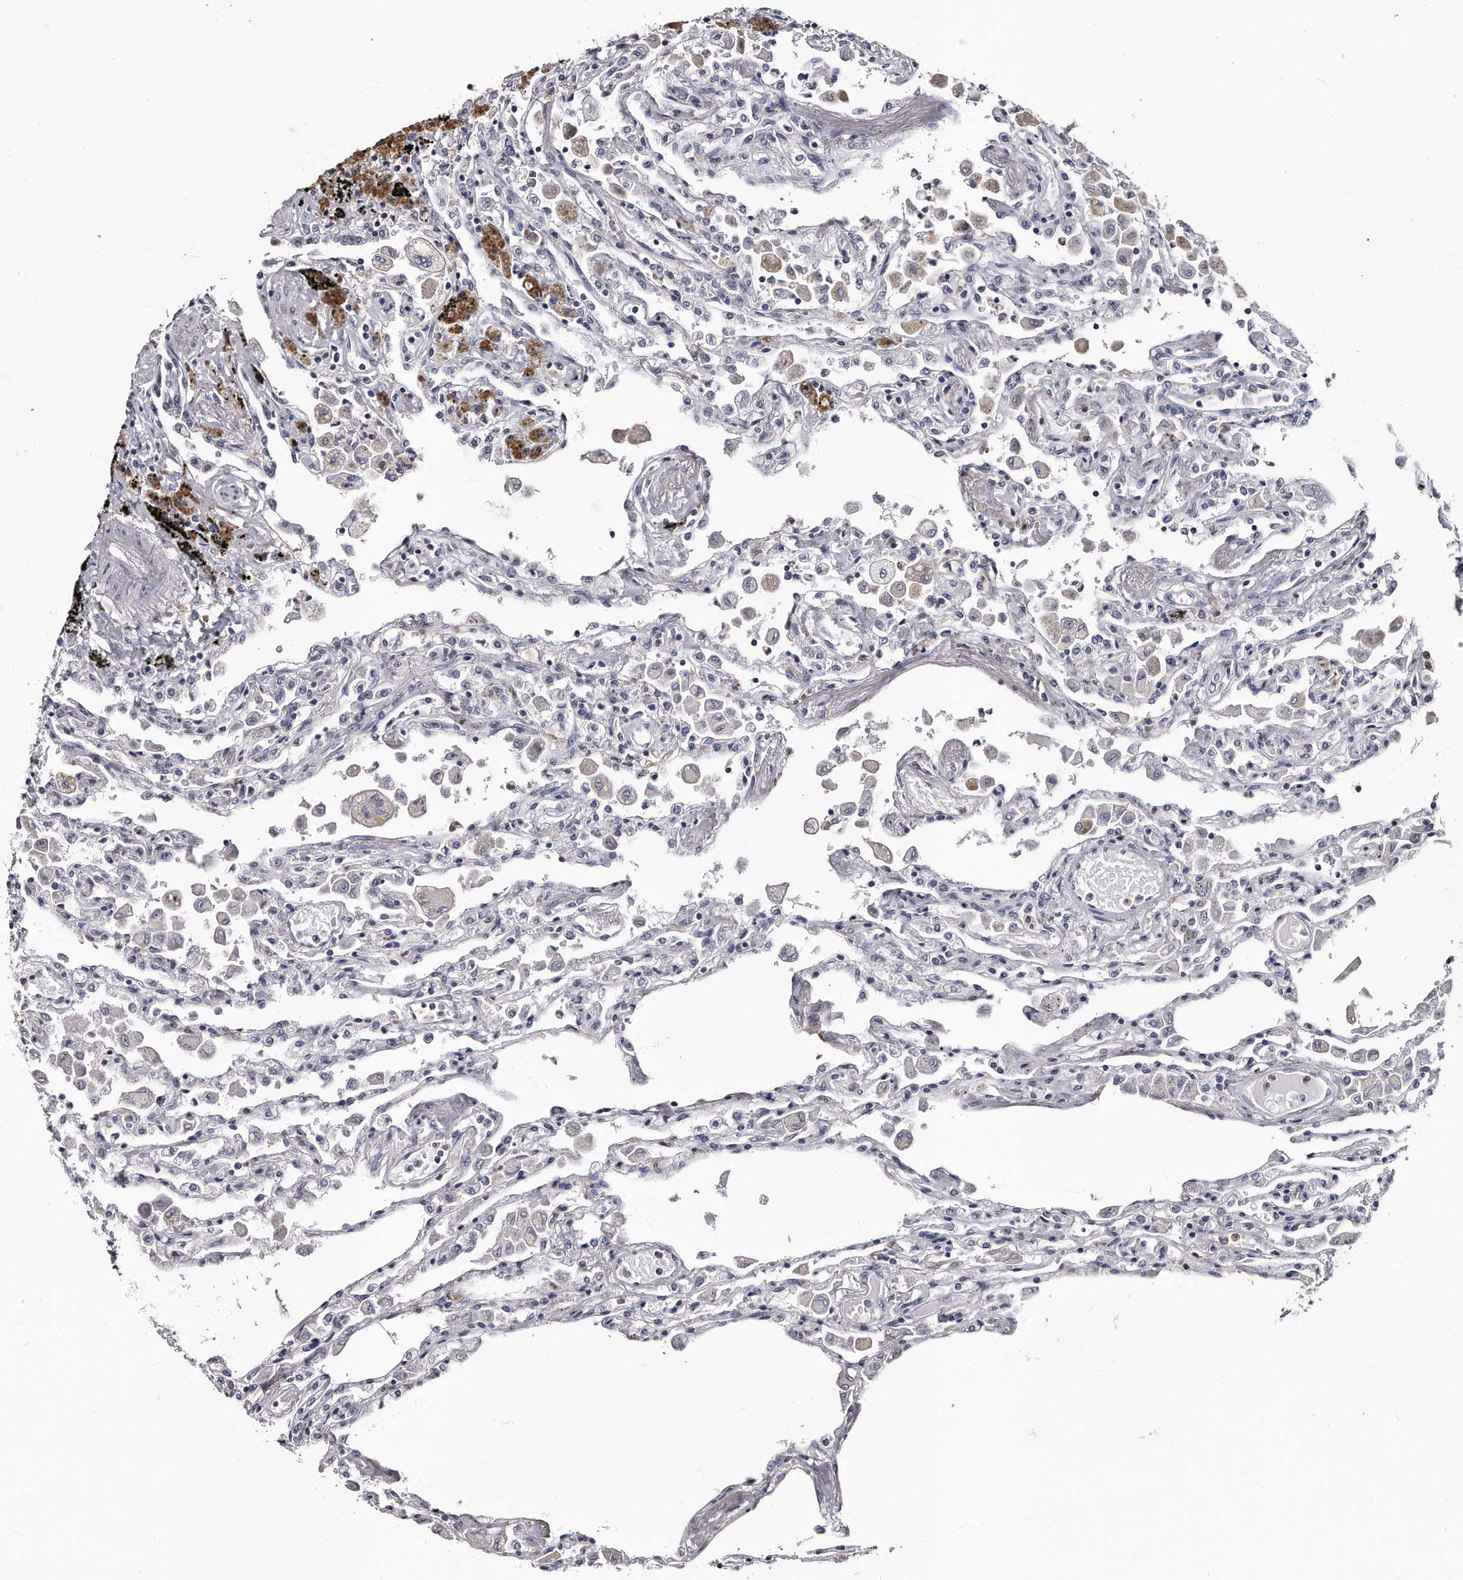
{"staining": {"intensity": "negative", "quantity": "none", "location": "none"}, "tissue": "lung", "cell_type": "Alveolar cells", "image_type": "normal", "snomed": [{"axis": "morphology", "description": "Normal tissue, NOS"}, {"axis": "topography", "description": "Bronchus"}, {"axis": "topography", "description": "Lung"}], "caption": "Normal lung was stained to show a protein in brown. There is no significant expression in alveolar cells. (DAB immunohistochemistry, high magnification).", "gene": "GAPVD1", "patient": {"sex": "female", "age": 49}}